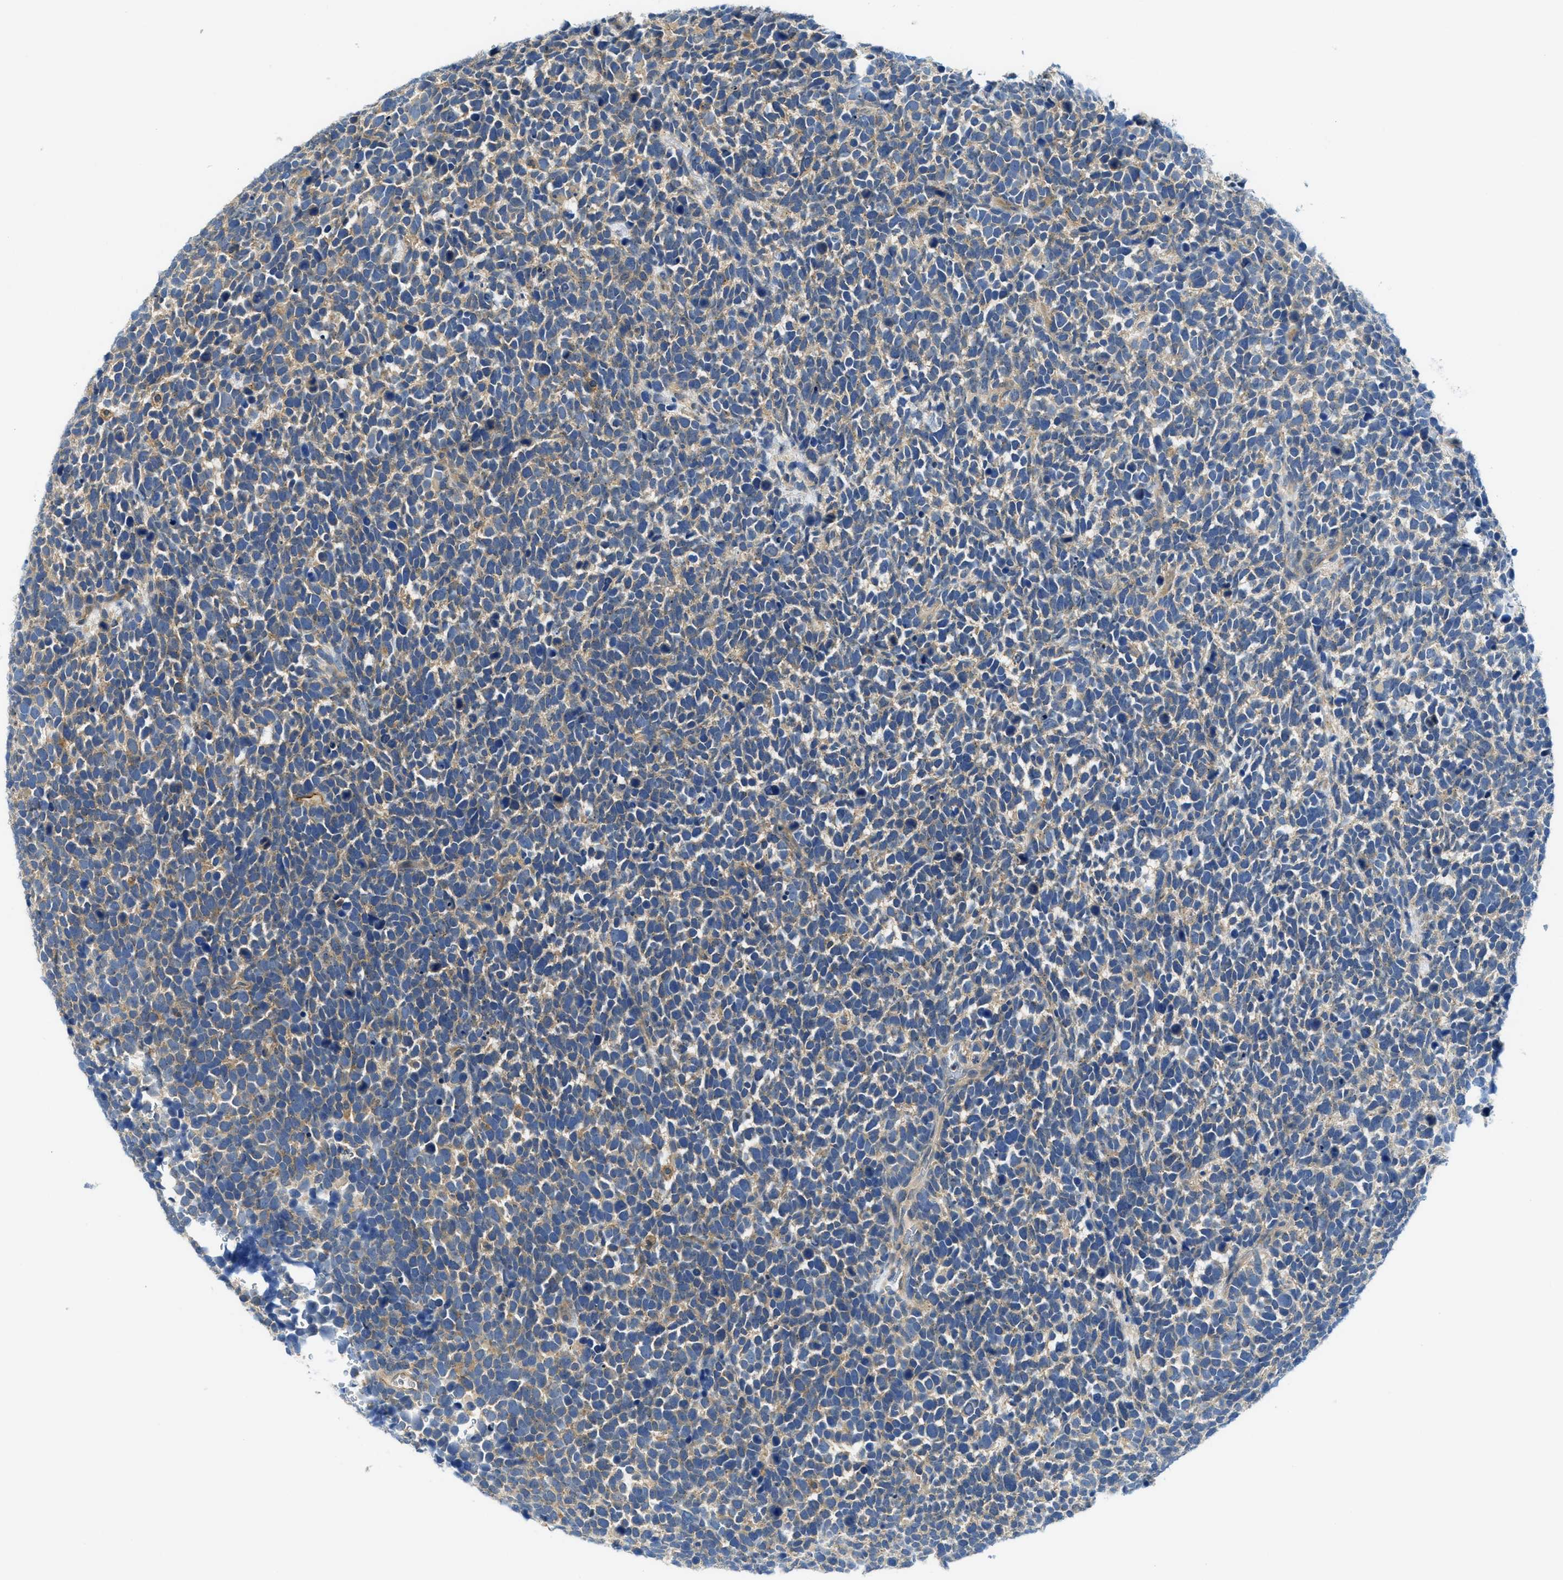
{"staining": {"intensity": "weak", "quantity": "25%-75%", "location": "cytoplasmic/membranous"}, "tissue": "urothelial cancer", "cell_type": "Tumor cells", "image_type": "cancer", "snomed": [{"axis": "morphology", "description": "Urothelial carcinoma, High grade"}, {"axis": "topography", "description": "Urinary bladder"}], "caption": "Approximately 25%-75% of tumor cells in urothelial carcinoma (high-grade) exhibit weak cytoplasmic/membranous protein staining as visualized by brown immunohistochemical staining.", "gene": "RIPK2", "patient": {"sex": "female", "age": 82}}